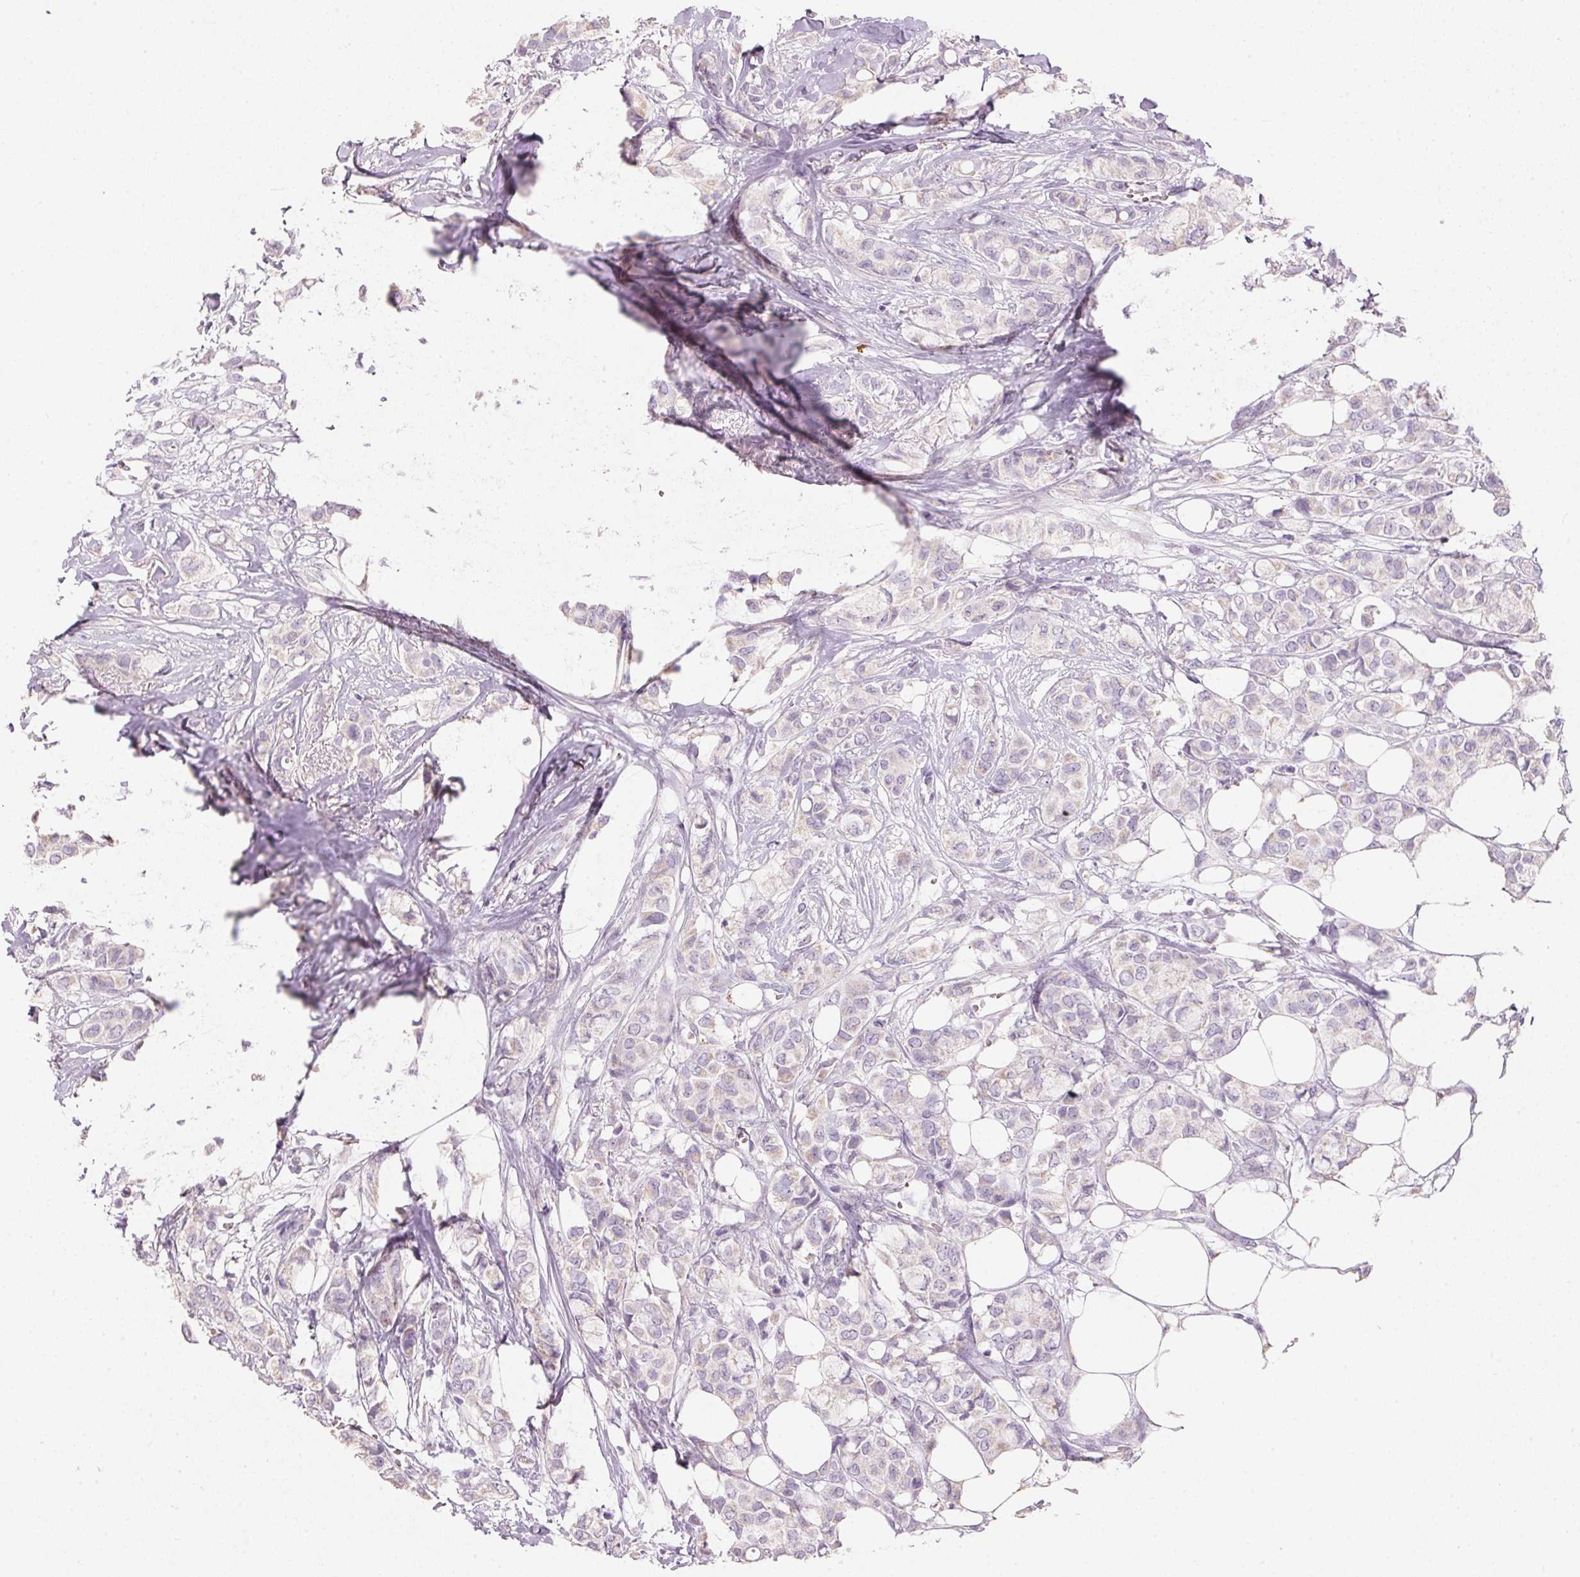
{"staining": {"intensity": "negative", "quantity": "none", "location": "none"}, "tissue": "breast cancer", "cell_type": "Tumor cells", "image_type": "cancer", "snomed": [{"axis": "morphology", "description": "Duct carcinoma"}, {"axis": "topography", "description": "Breast"}], "caption": "Tumor cells show no significant protein positivity in breast cancer.", "gene": "HSD17B1", "patient": {"sex": "female", "age": 85}}